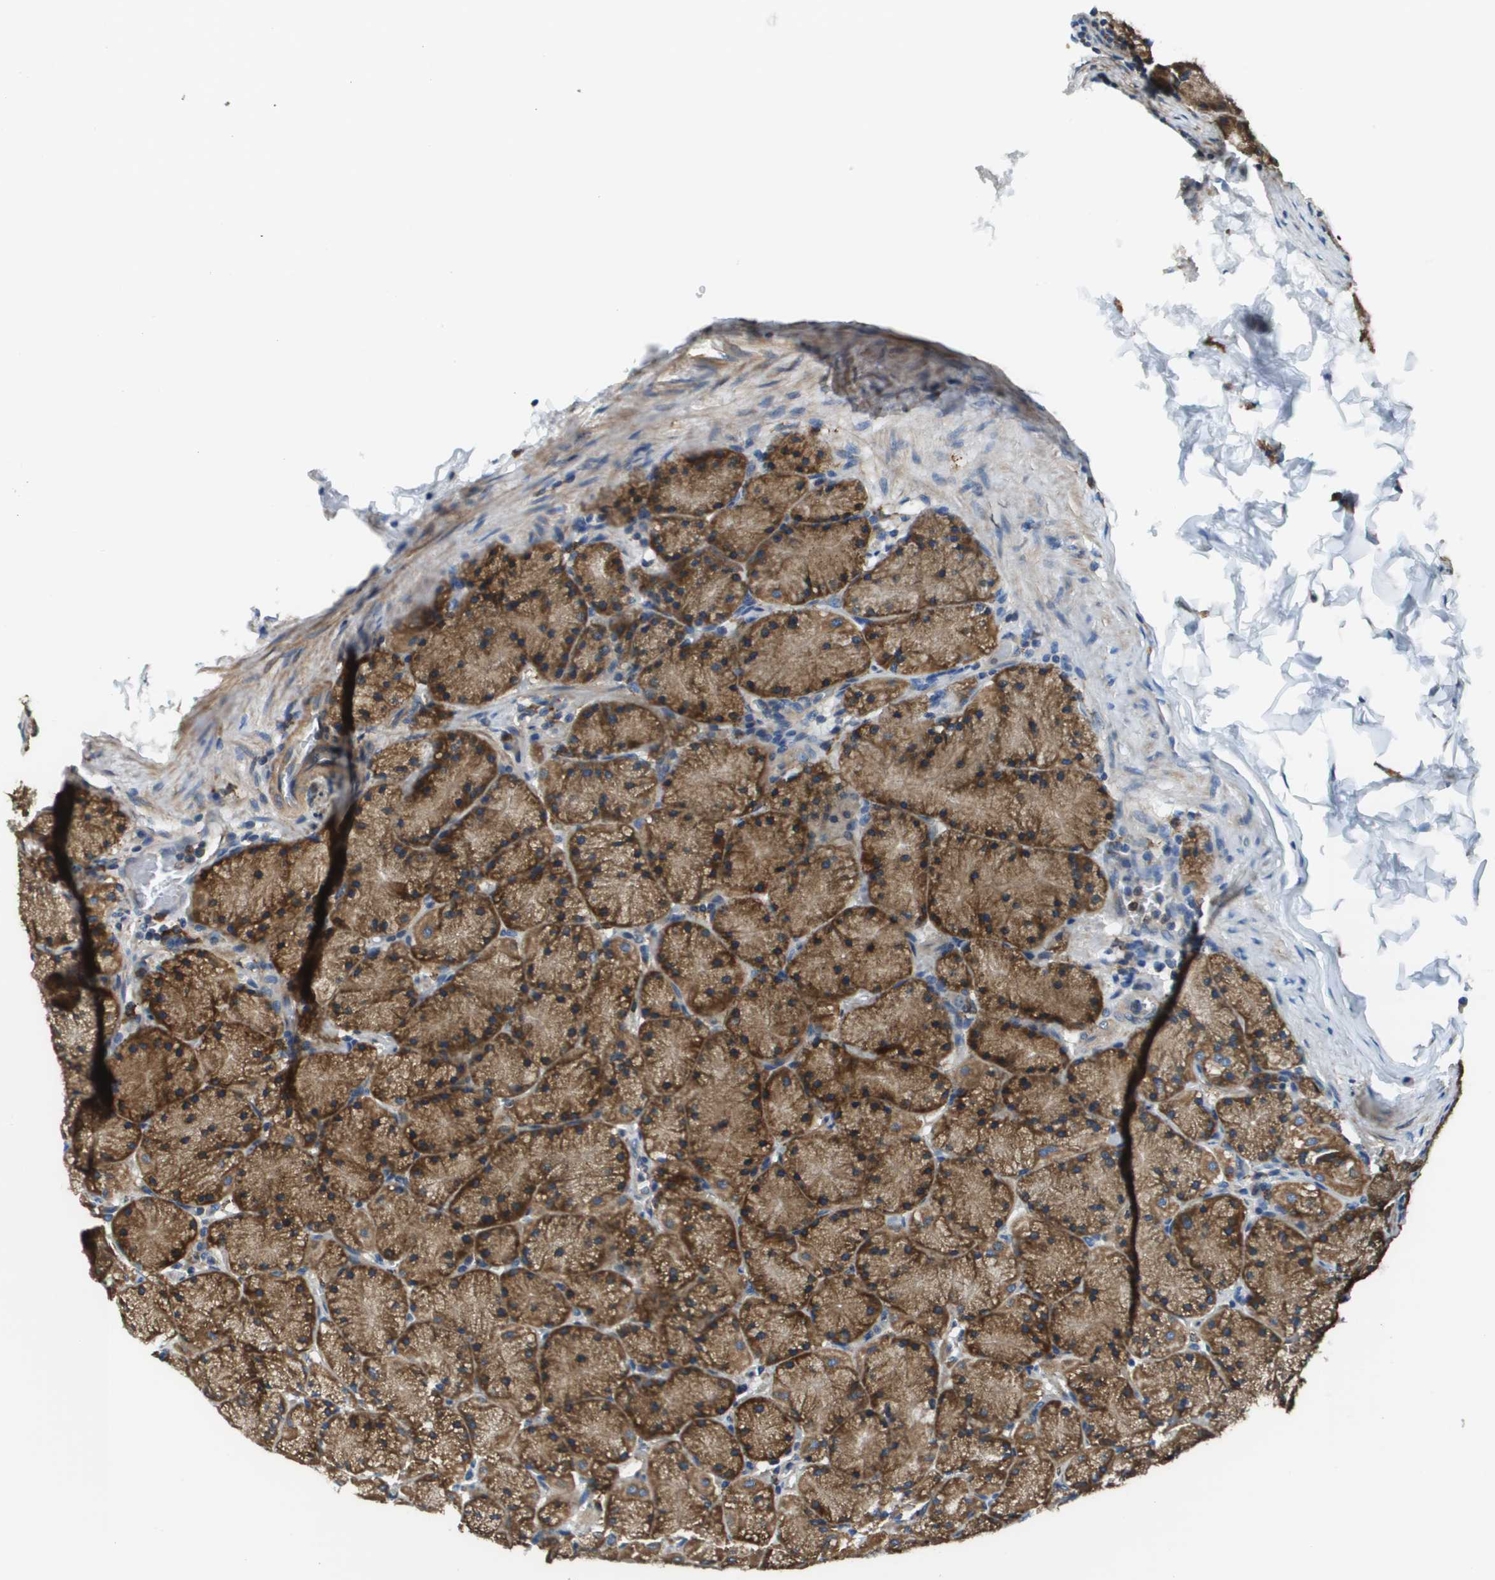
{"staining": {"intensity": "moderate", "quantity": ">75%", "location": "cytoplasmic/membranous"}, "tissue": "stomach", "cell_type": "Glandular cells", "image_type": "normal", "snomed": [{"axis": "morphology", "description": "Normal tissue, NOS"}, {"axis": "topography", "description": "Stomach, upper"}], "caption": "Protein expression analysis of normal human stomach reveals moderate cytoplasmic/membranous positivity in about >75% of glandular cells.", "gene": "CNPY3", "patient": {"sex": "female", "age": 56}}